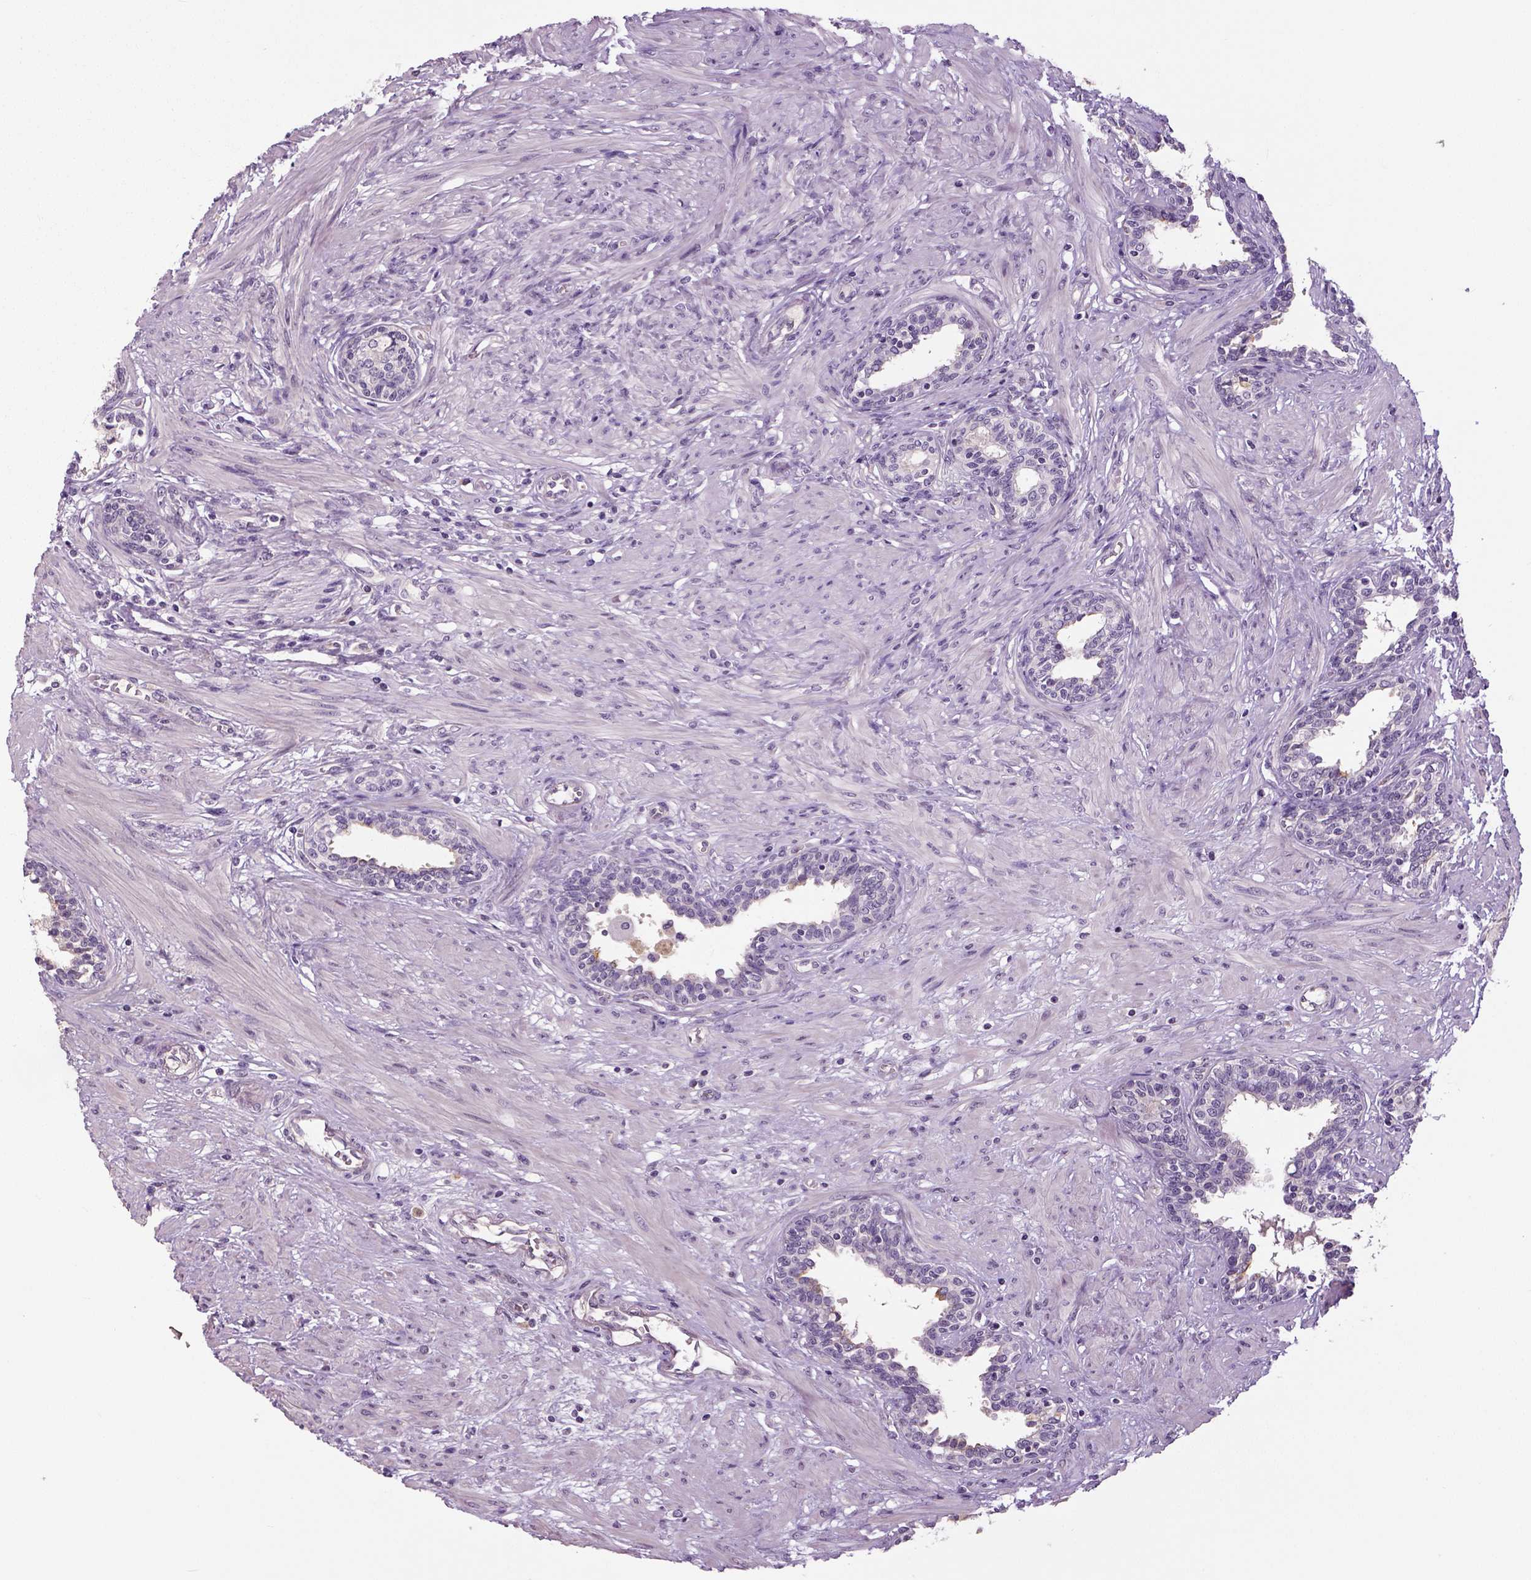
{"staining": {"intensity": "negative", "quantity": "none", "location": "none"}, "tissue": "prostate", "cell_type": "Glandular cells", "image_type": "normal", "snomed": [{"axis": "morphology", "description": "Normal tissue, NOS"}, {"axis": "topography", "description": "Prostate"}], "caption": "Glandular cells show no significant staining in normal prostate.", "gene": "NECAB1", "patient": {"sex": "male", "age": 55}}